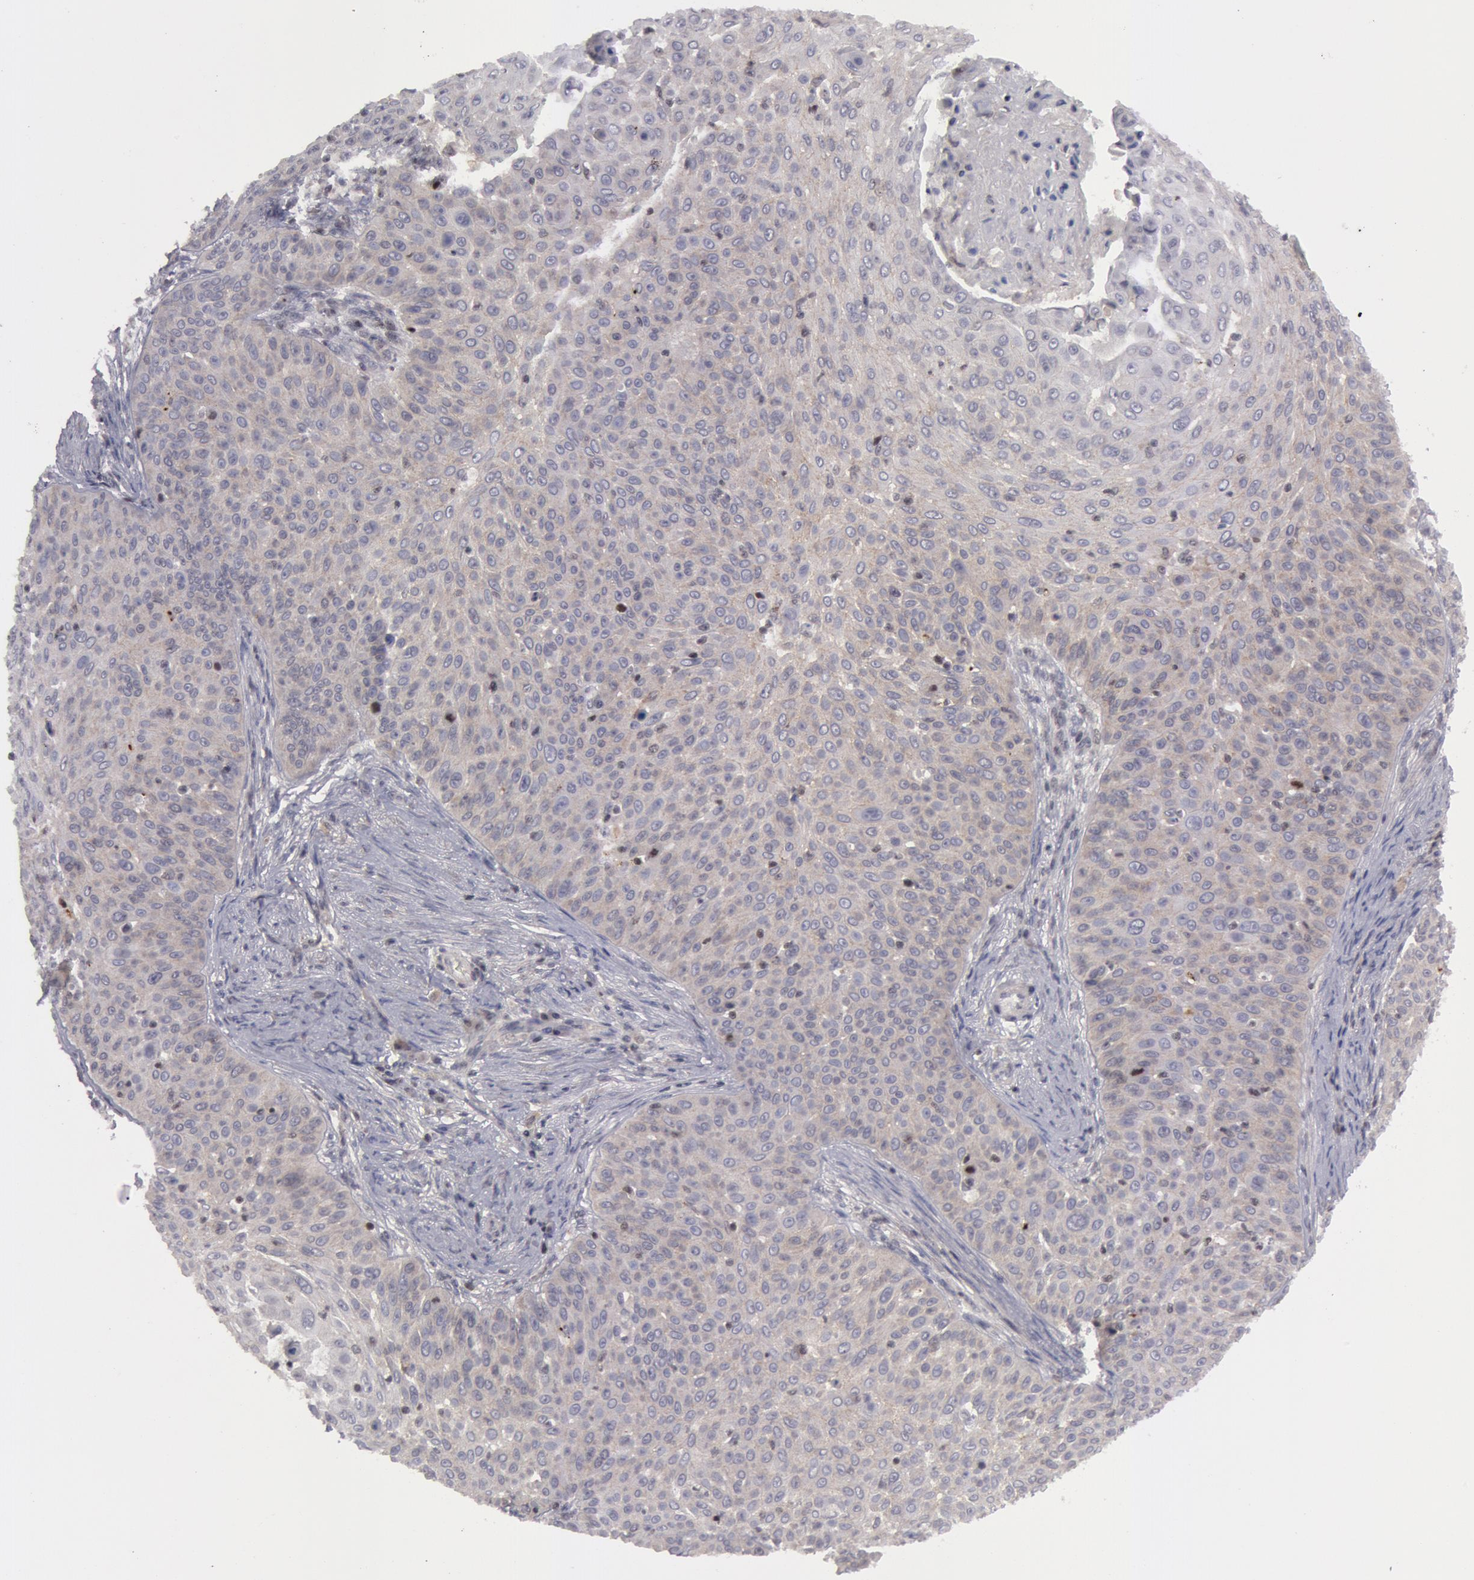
{"staining": {"intensity": "negative", "quantity": "none", "location": "none"}, "tissue": "skin cancer", "cell_type": "Tumor cells", "image_type": "cancer", "snomed": [{"axis": "morphology", "description": "Squamous cell carcinoma, NOS"}, {"axis": "topography", "description": "Skin"}], "caption": "The image displays no significant expression in tumor cells of skin squamous cell carcinoma. Brightfield microscopy of IHC stained with DAB (3,3'-diaminobenzidine) (brown) and hematoxylin (blue), captured at high magnification.", "gene": "ERBB2", "patient": {"sex": "male", "age": 82}}